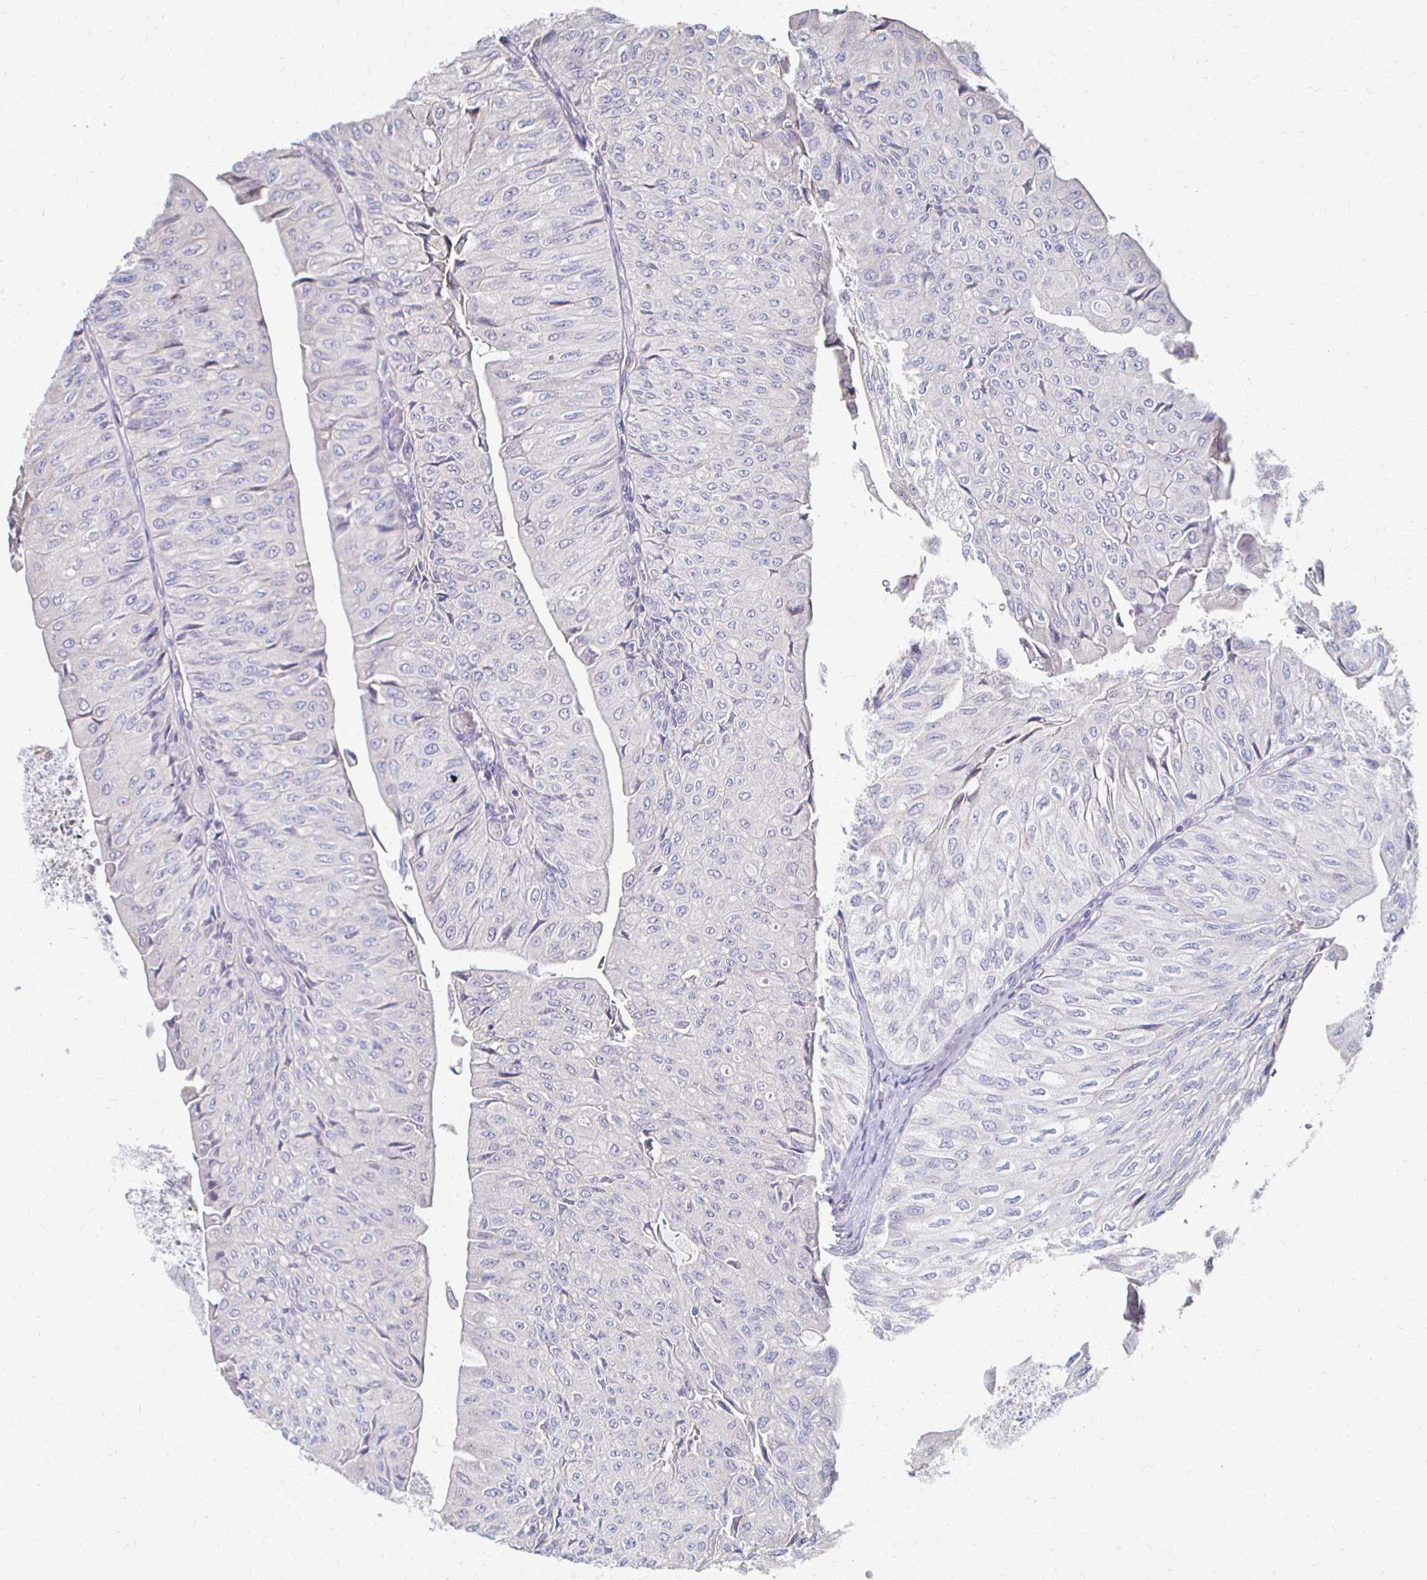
{"staining": {"intensity": "negative", "quantity": "none", "location": "none"}, "tissue": "urothelial cancer", "cell_type": "Tumor cells", "image_type": "cancer", "snomed": [{"axis": "morphology", "description": "Urothelial carcinoma, NOS"}, {"axis": "topography", "description": "Urinary bladder"}], "caption": "Tumor cells show no significant protein positivity in urothelial cancer. (DAB immunohistochemistry with hematoxylin counter stain).", "gene": "ATP1A3", "patient": {"sex": "male", "age": 62}}